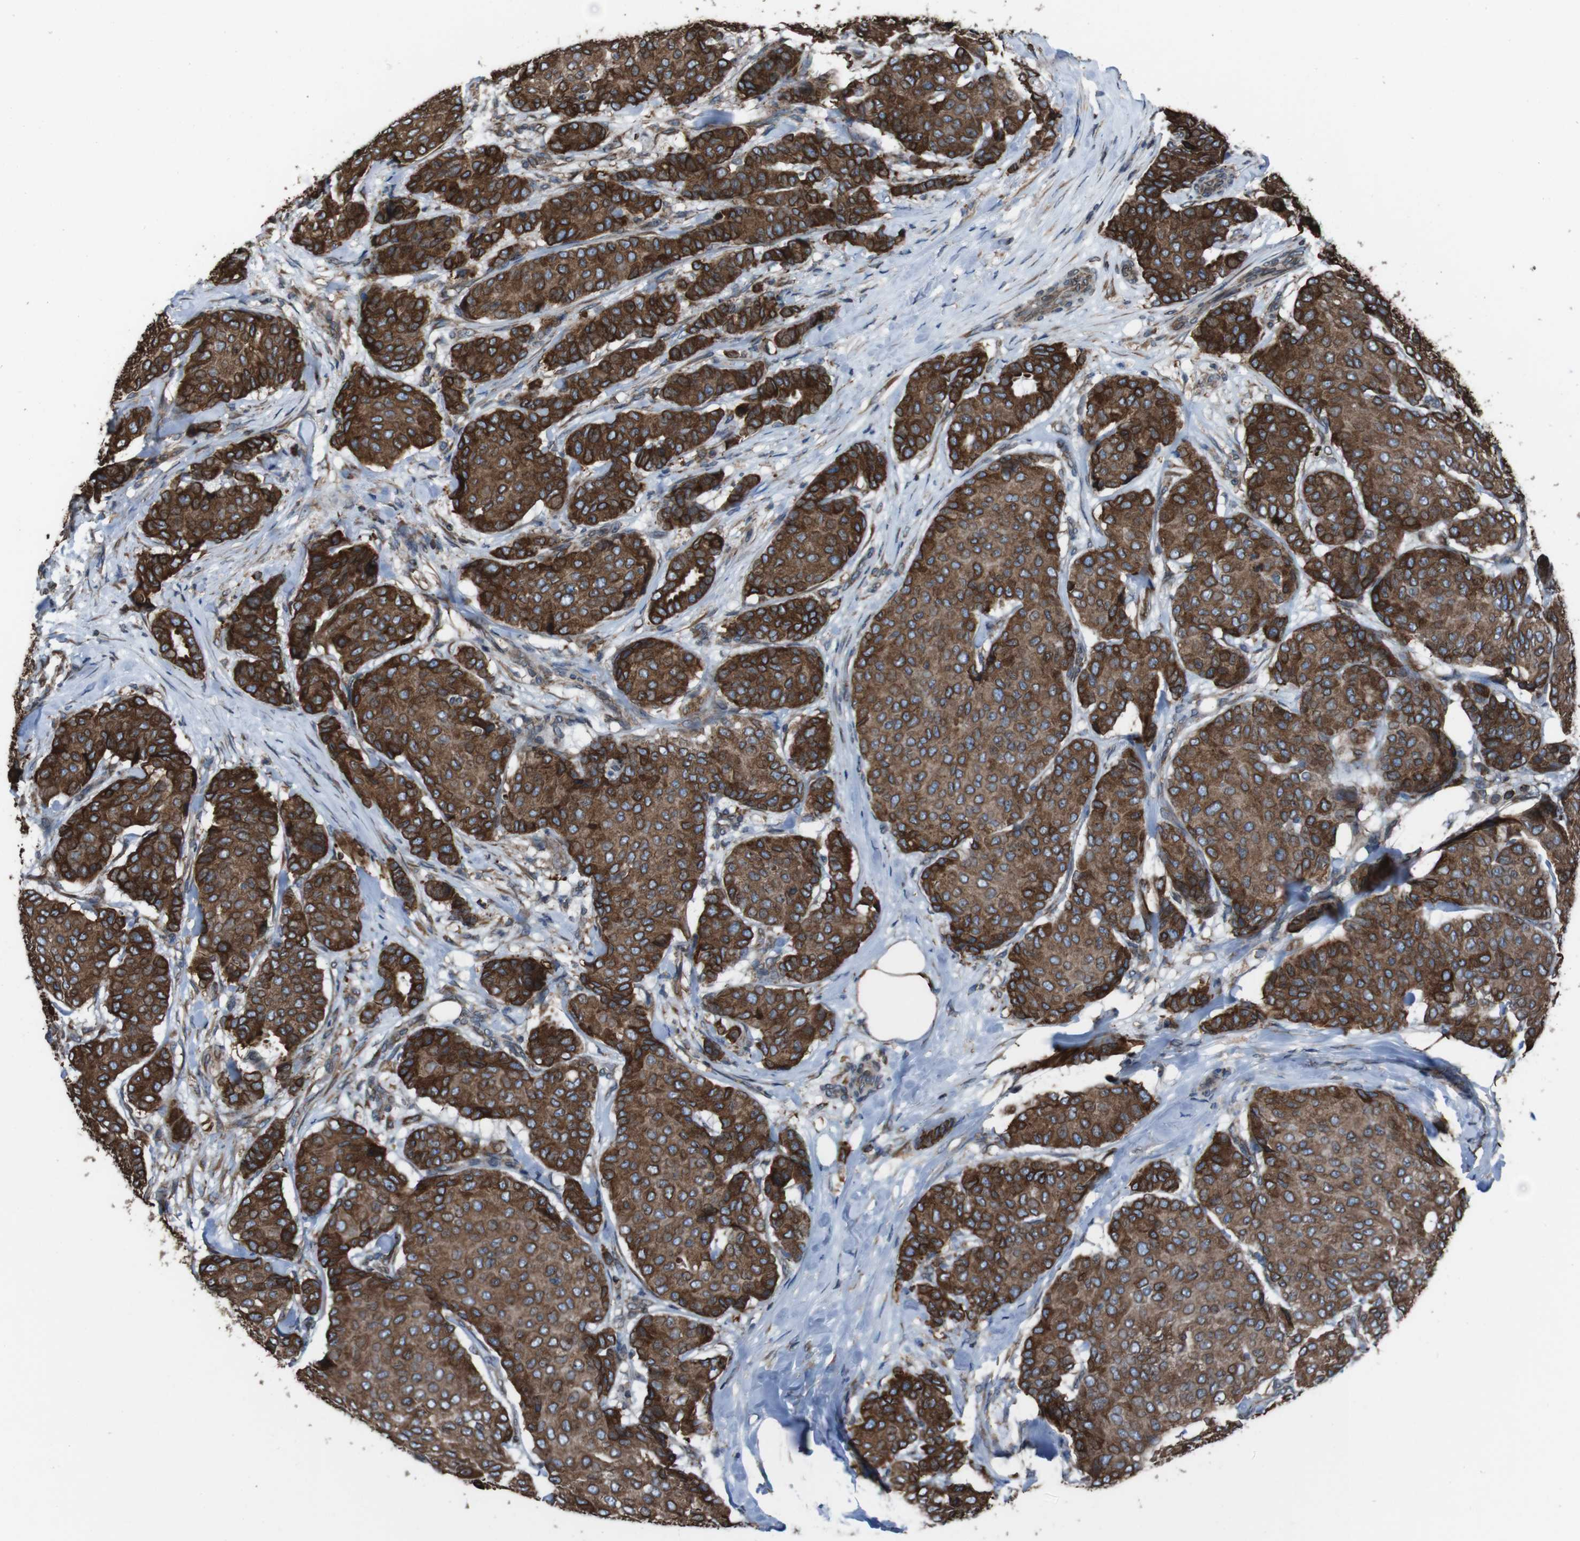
{"staining": {"intensity": "strong", "quantity": ">75%", "location": "cytoplasmic/membranous"}, "tissue": "breast cancer", "cell_type": "Tumor cells", "image_type": "cancer", "snomed": [{"axis": "morphology", "description": "Duct carcinoma"}, {"axis": "topography", "description": "Breast"}], "caption": "Invasive ductal carcinoma (breast) stained with DAB (3,3'-diaminobenzidine) immunohistochemistry shows high levels of strong cytoplasmic/membranous staining in about >75% of tumor cells.", "gene": "APMAP", "patient": {"sex": "female", "age": 75}}